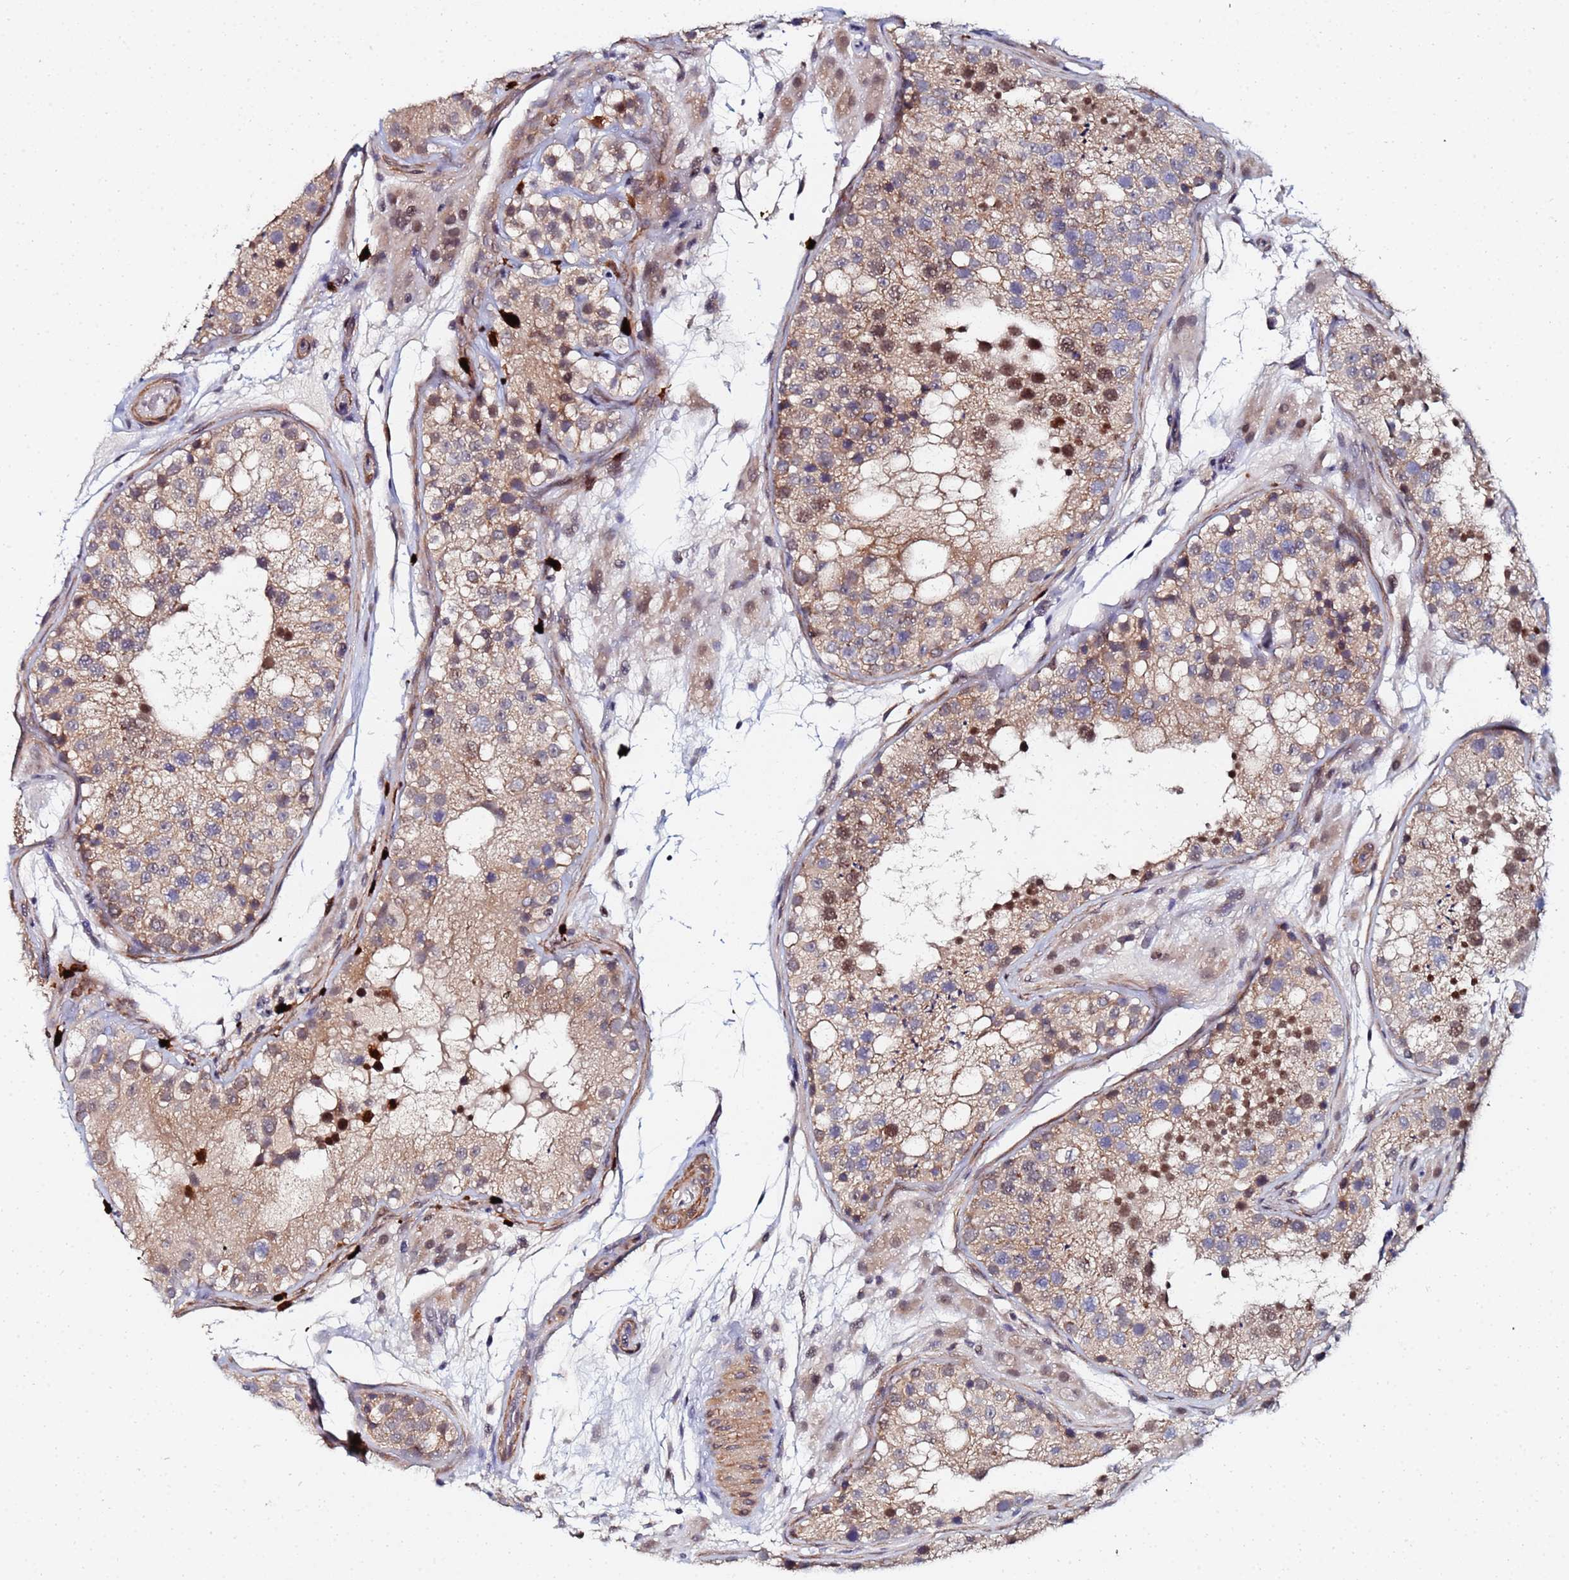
{"staining": {"intensity": "moderate", "quantity": "25%-75%", "location": "cytoplasmic/membranous,nuclear"}, "tissue": "testis", "cell_type": "Cells in seminiferous ducts", "image_type": "normal", "snomed": [{"axis": "morphology", "description": "Normal tissue, NOS"}, {"axis": "topography", "description": "Testis"}], "caption": "Immunohistochemistry (DAB (3,3'-diaminobenzidine)) staining of unremarkable human testis shows moderate cytoplasmic/membranous,nuclear protein expression in approximately 25%-75% of cells in seminiferous ducts.", "gene": "MTCL1", "patient": {"sex": "male", "age": 26}}